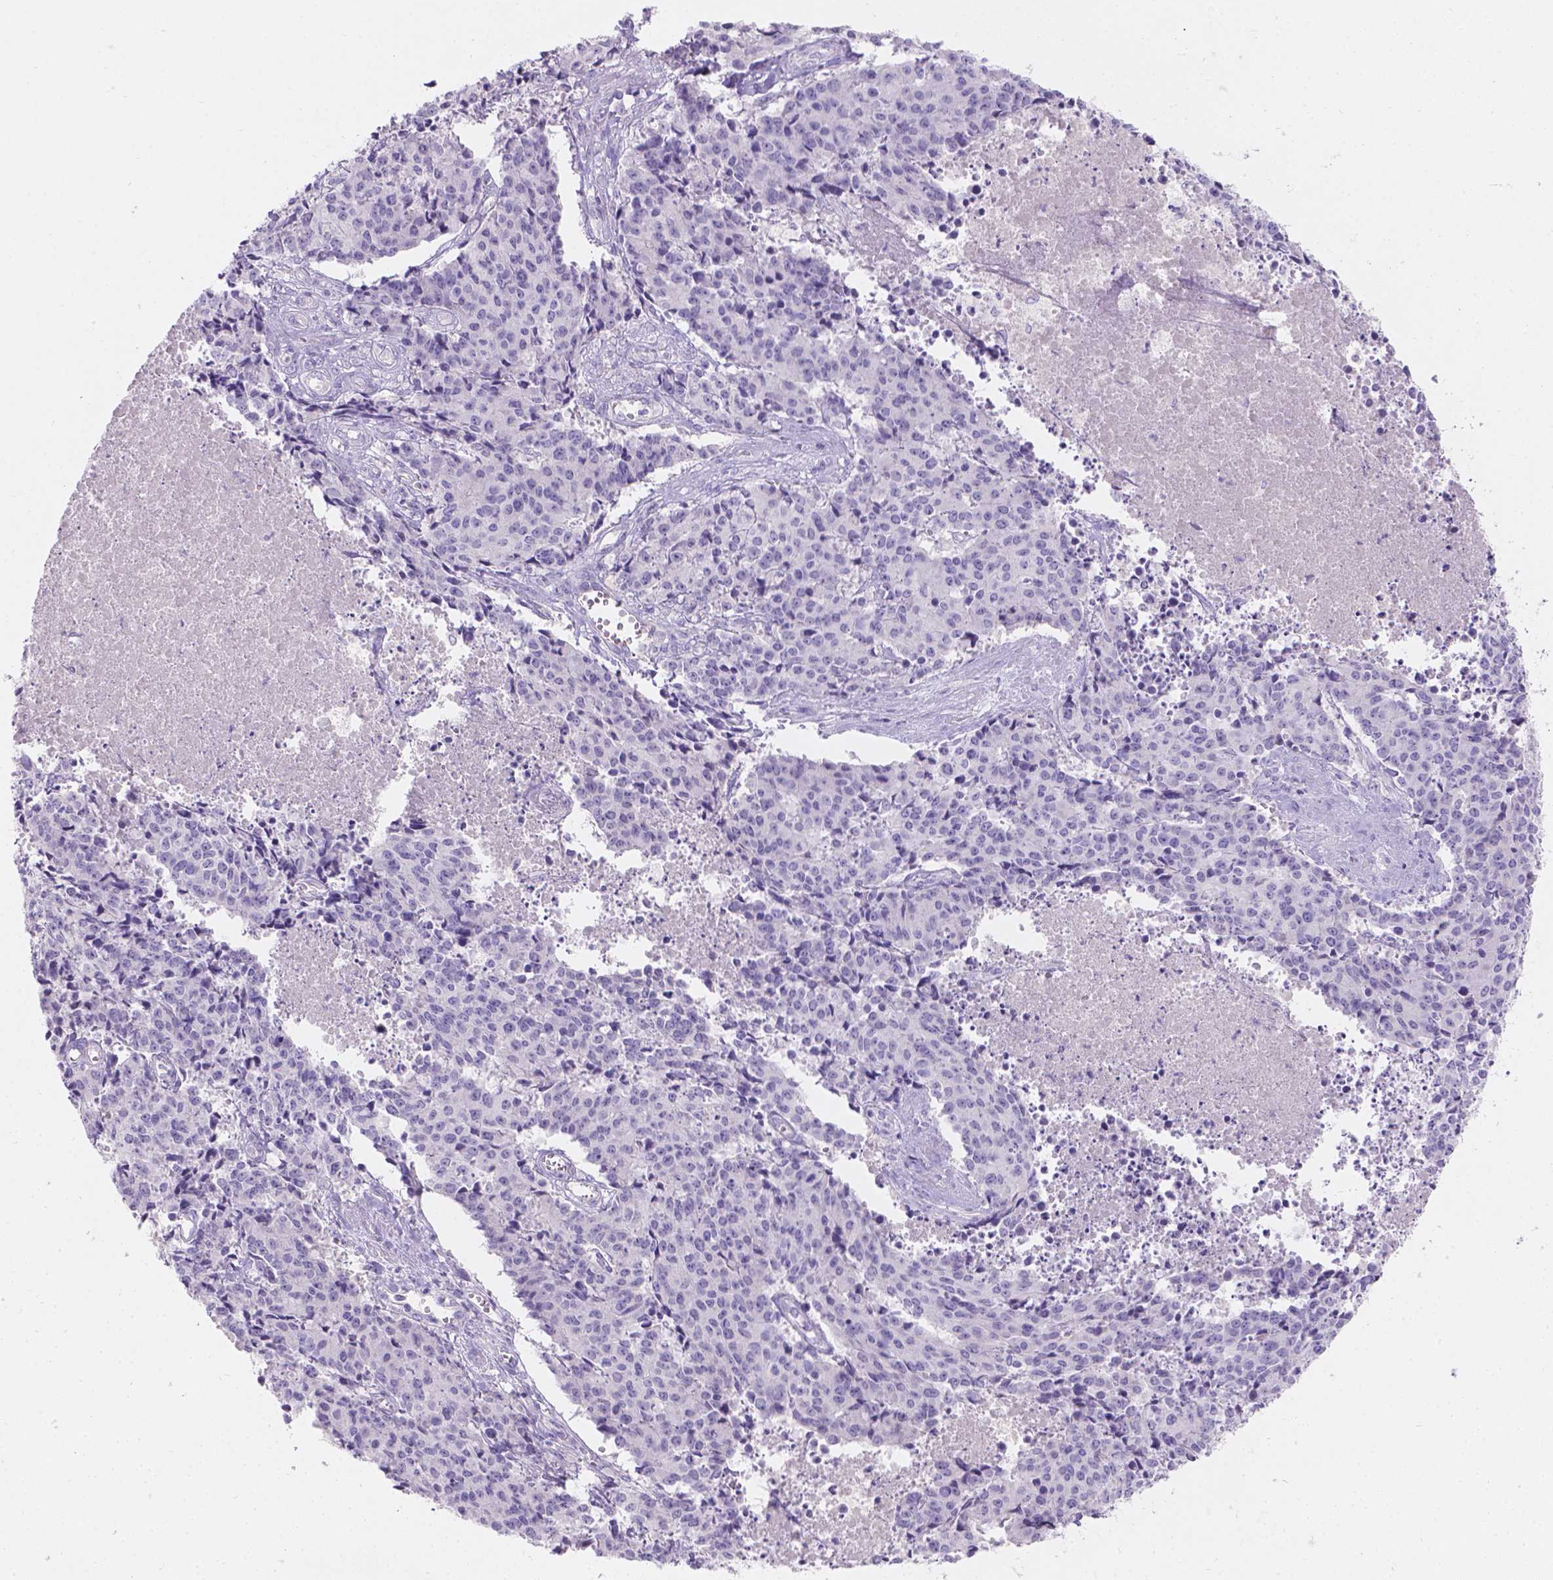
{"staining": {"intensity": "negative", "quantity": "none", "location": "none"}, "tissue": "cervical cancer", "cell_type": "Tumor cells", "image_type": "cancer", "snomed": [{"axis": "morphology", "description": "Squamous cell carcinoma, NOS"}, {"axis": "topography", "description": "Cervix"}], "caption": "This is a image of immunohistochemistry (IHC) staining of cervical squamous cell carcinoma, which shows no staining in tumor cells.", "gene": "GAL3ST2", "patient": {"sex": "female", "age": 28}}